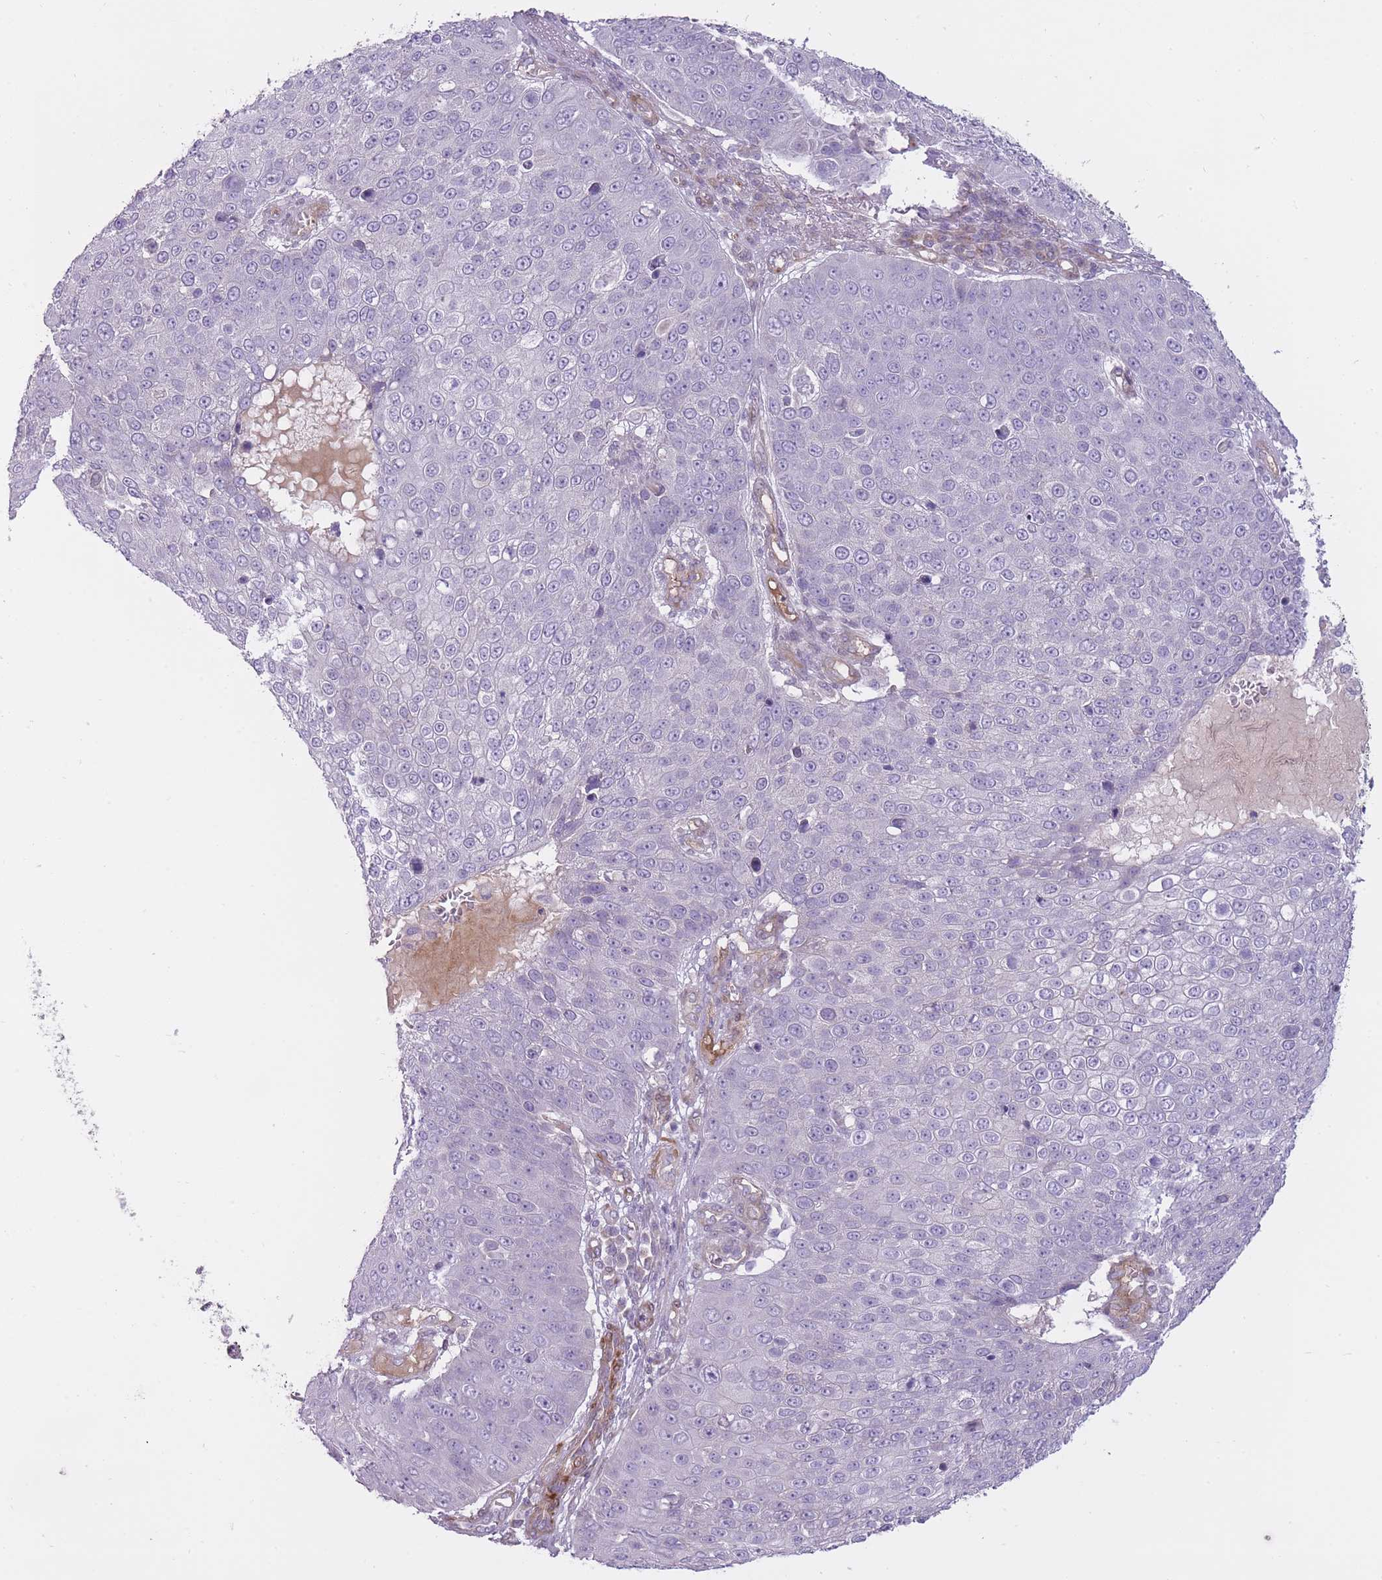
{"staining": {"intensity": "negative", "quantity": "none", "location": "none"}, "tissue": "skin cancer", "cell_type": "Tumor cells", "image_type": "cancer", "snomed": [{"axis": "morphology", "description": "Squamous cell carcinoma, NOS"}, {"axis": "topography", "description": "Skin"}], "caption": "Tumor cells are negative for brown protein staining in skin cancer.", "gene": "PGRMC2", "patient": {"sex": "male", "age": 71}}